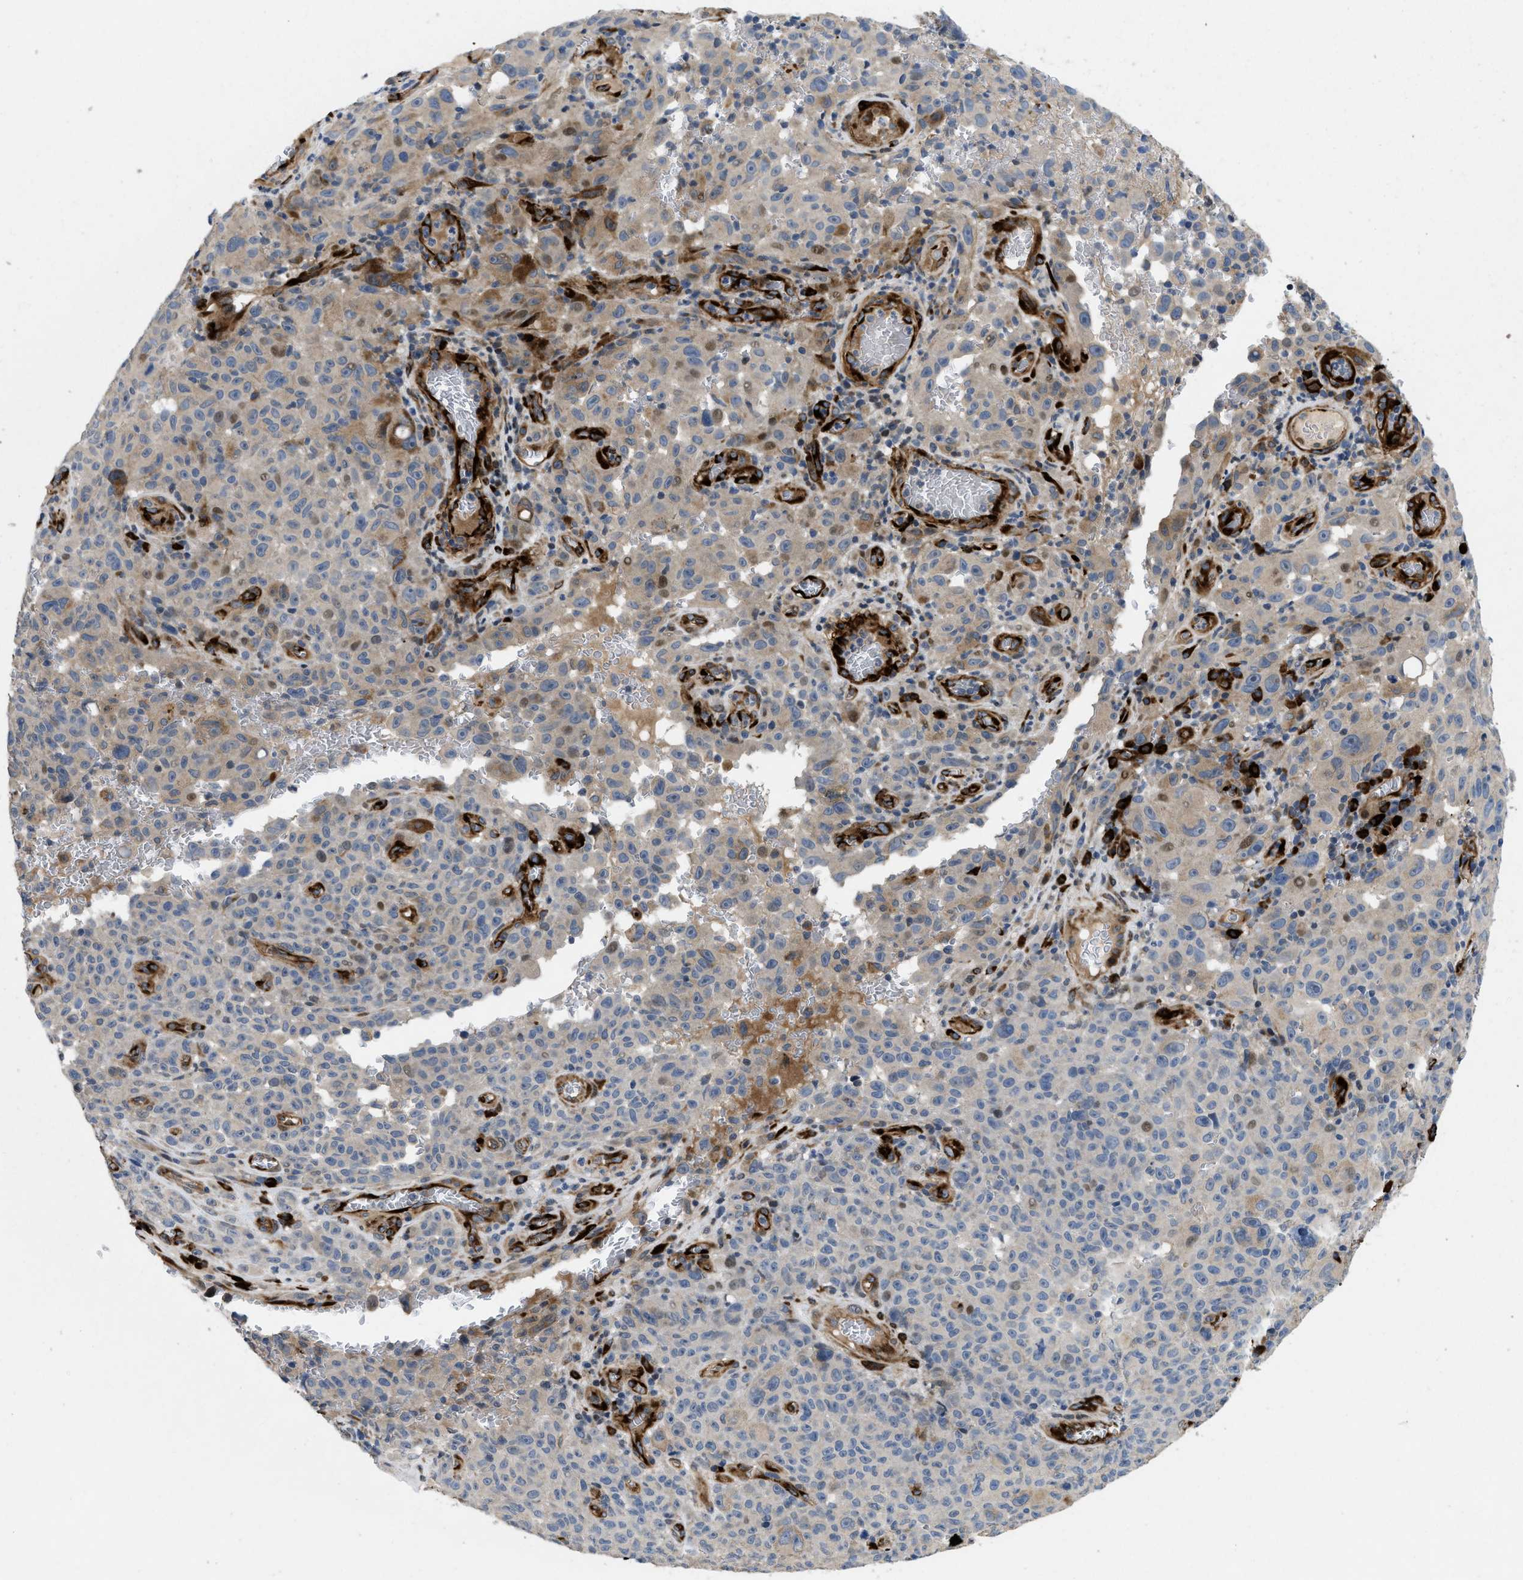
{"staining": {"intensity": "weak", "quantity": "<25%", "location": "nuclear"}, "tissue": "melanoma", "cell_type": "Tumor cells", "image_type": "cancer", "snomed": [{"axis": "morphology", "description": "Malignant melanoma, NOS"}, {"axis": "topography", "description": "Skin"}], "caption": "Histopathology image shows no significant protein staining in tumor cells of melanoma.", "gene": "HSPA12B", "patient": {"sex": "female", "age": 82}}